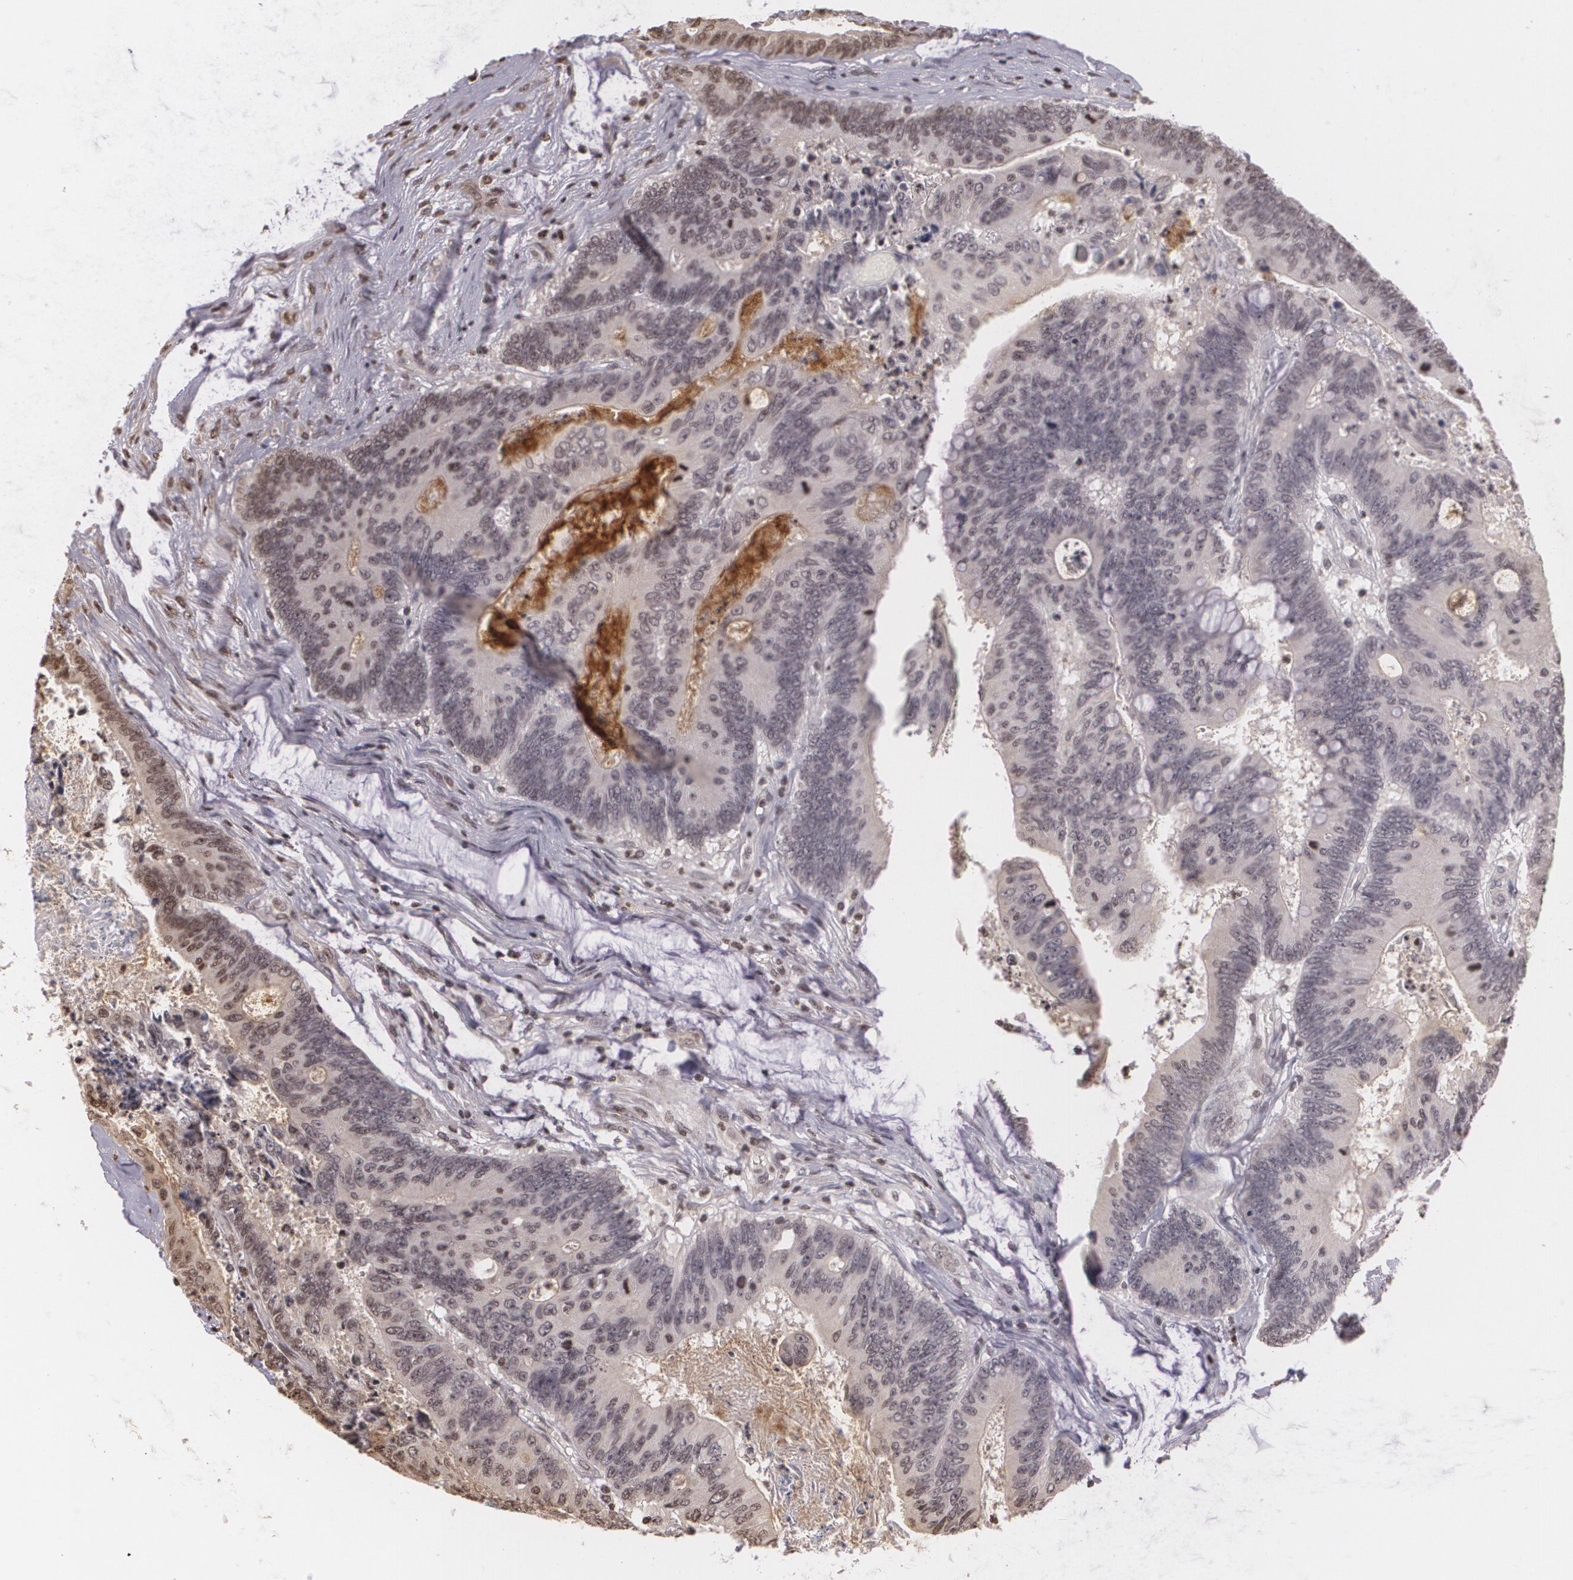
{"staining": {"intensity": "negative", "quantity": "none", "location": "none"}, "tissue": "colorectal cancer", "cell_type": "Tumor cells", "image_type": "cancer", "snomed": [{"axis": "morphology", "description": "Adenocarcinoma, NOS"}, {"axis": "topography", "description": "Colon"}], "caption": "The micrograph displays no staining of tumor cells in colorectal cancer.", "gene": "MUC1", "patient": {"sex": "male", "age": 65}}